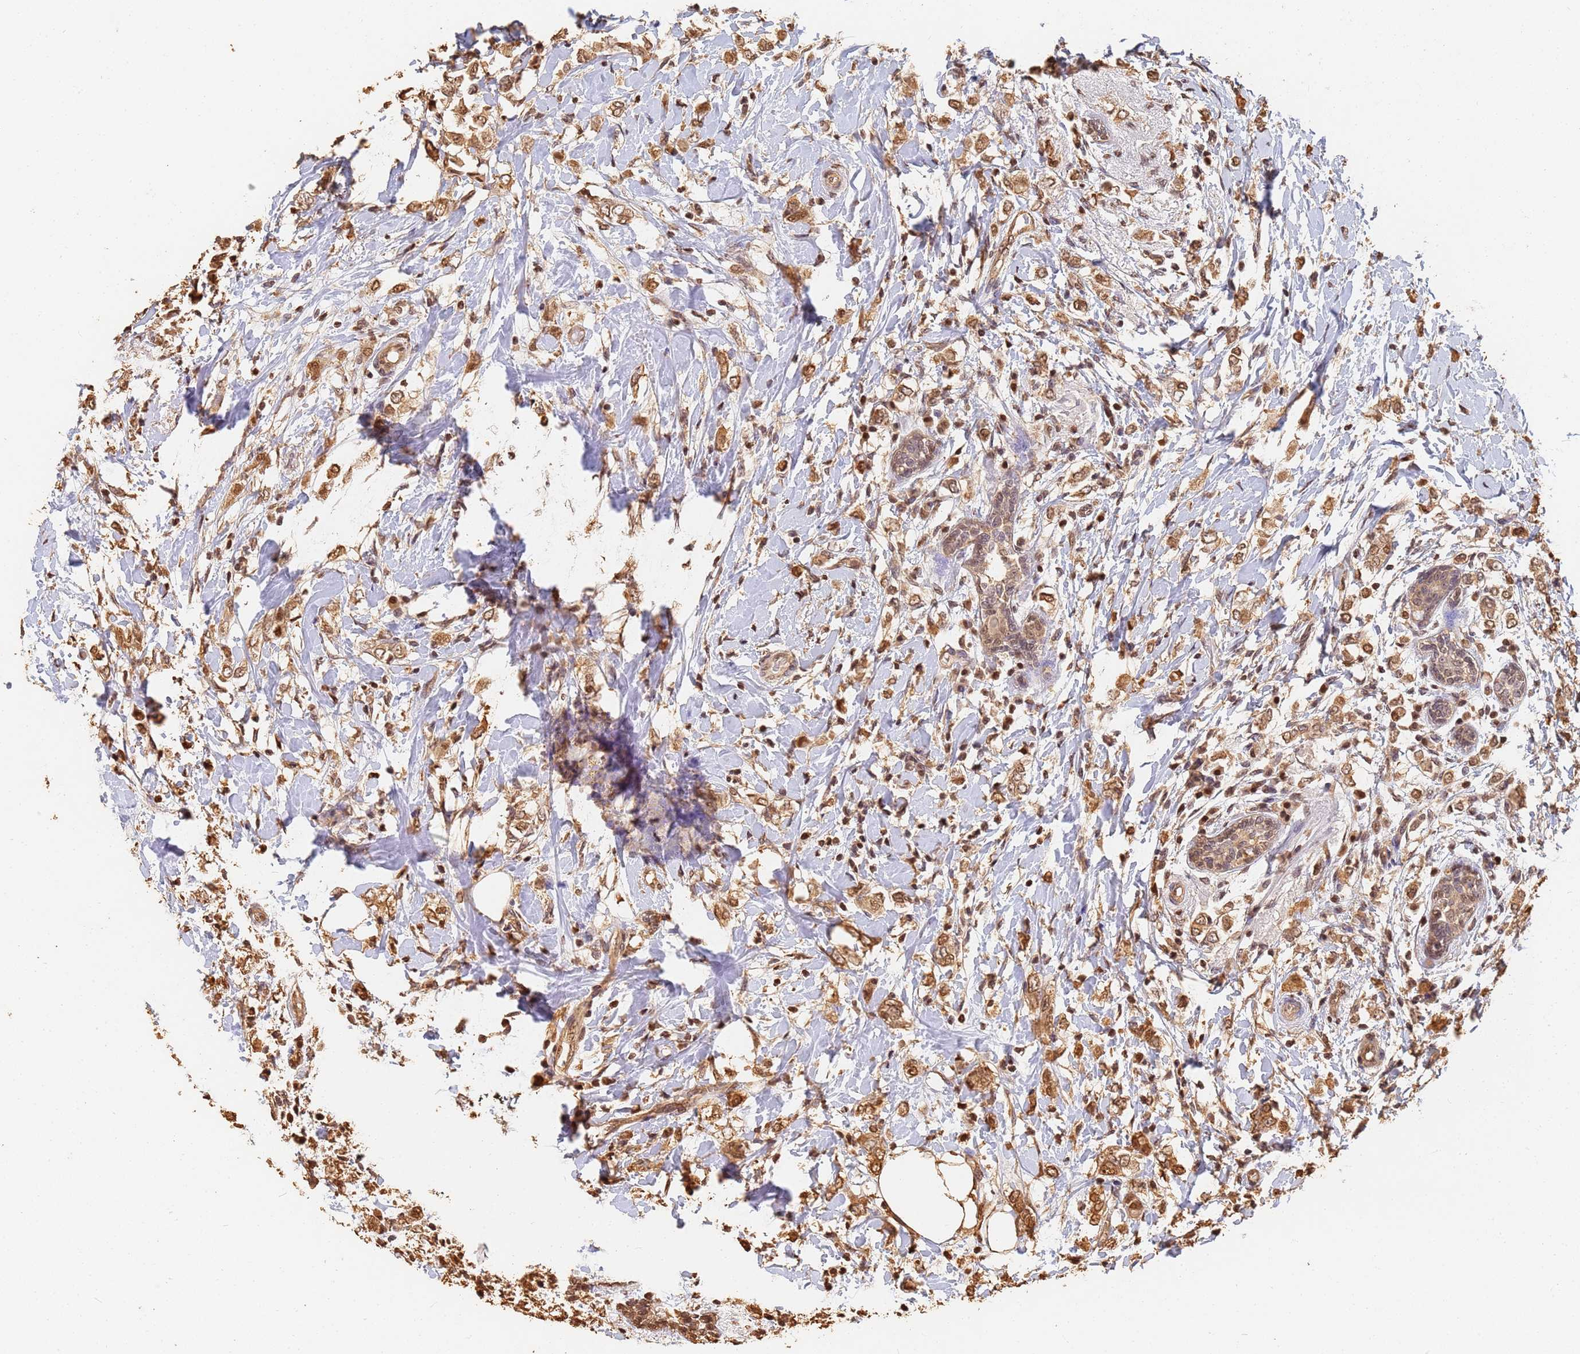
{"staining": {"intensity": "moderate", "quantity": ">75%", "location": "cytoplasmic/membranous,nuclear"}, "tissue": "breast cancer", "cell_type": "Tumor cells", "image_type": "cancer", "snomed": [{"axis": "morphology", "description": "Normal tissue, NOS"}, {"axis": "morphology", "description": "Lobular carcinoma"}, {"axis": "topography", "description": "Breast"}], "caption": "Immunohistochemistry (IHC) staining of breast lobular carcinoma, which exhibits medium levels of moderate cytoplasmic/membranous and nuclear positivity in approximately >75% of tumor cells indicating moderate cytoplasmic/membranous and nuclear protein positivity. The staining was performed using DAB (3,3'-diaminobenzidine) (brown) for protein detection and nuclei were counterstained in hematoxylin (blue).", "gene": "JAK2", "patient": {"sex": "female", "age": 47}}